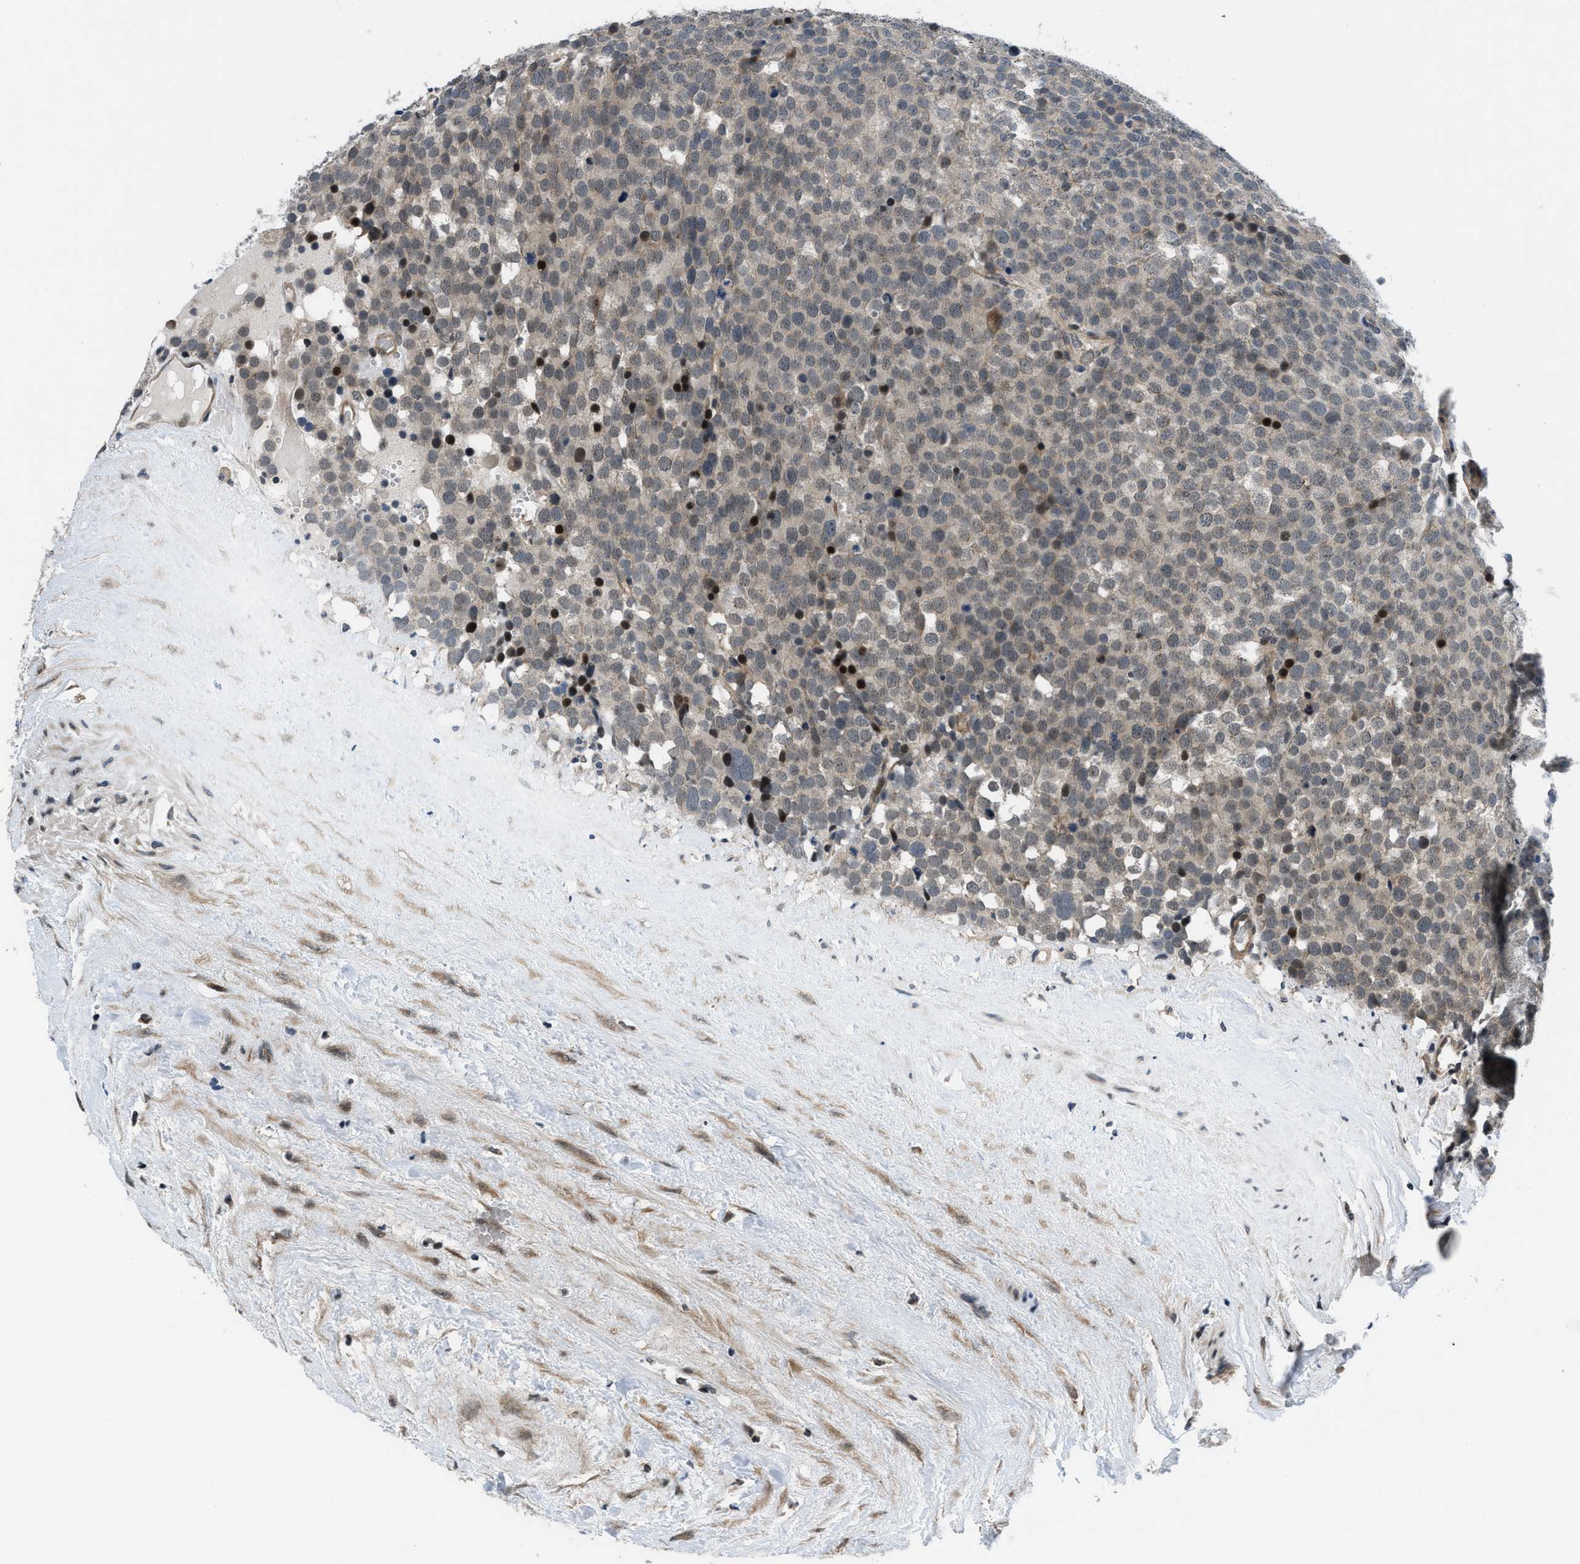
{"staining": {"intensity": "weak", "quantity": "25%-75%", "location": "cytoplasmic/membranous,nuclear"}, "tissue": "testis cancer", "cell_type": "Tumor cells", "image_type": "cancer", "snomed": [{"axis": "morphology", "description": "Seminoma, NOS"}, {"axis": "topography", "description": "Testis"}], "caption": "Protein expression analysis of human testis cancer (seminoma) reveals weak cytoplasmic/membranous and nuclear staining in about 25%-75% of tumor cells.", "gene": "SETD5", "patient": {"sex": "male", "age": 71}}